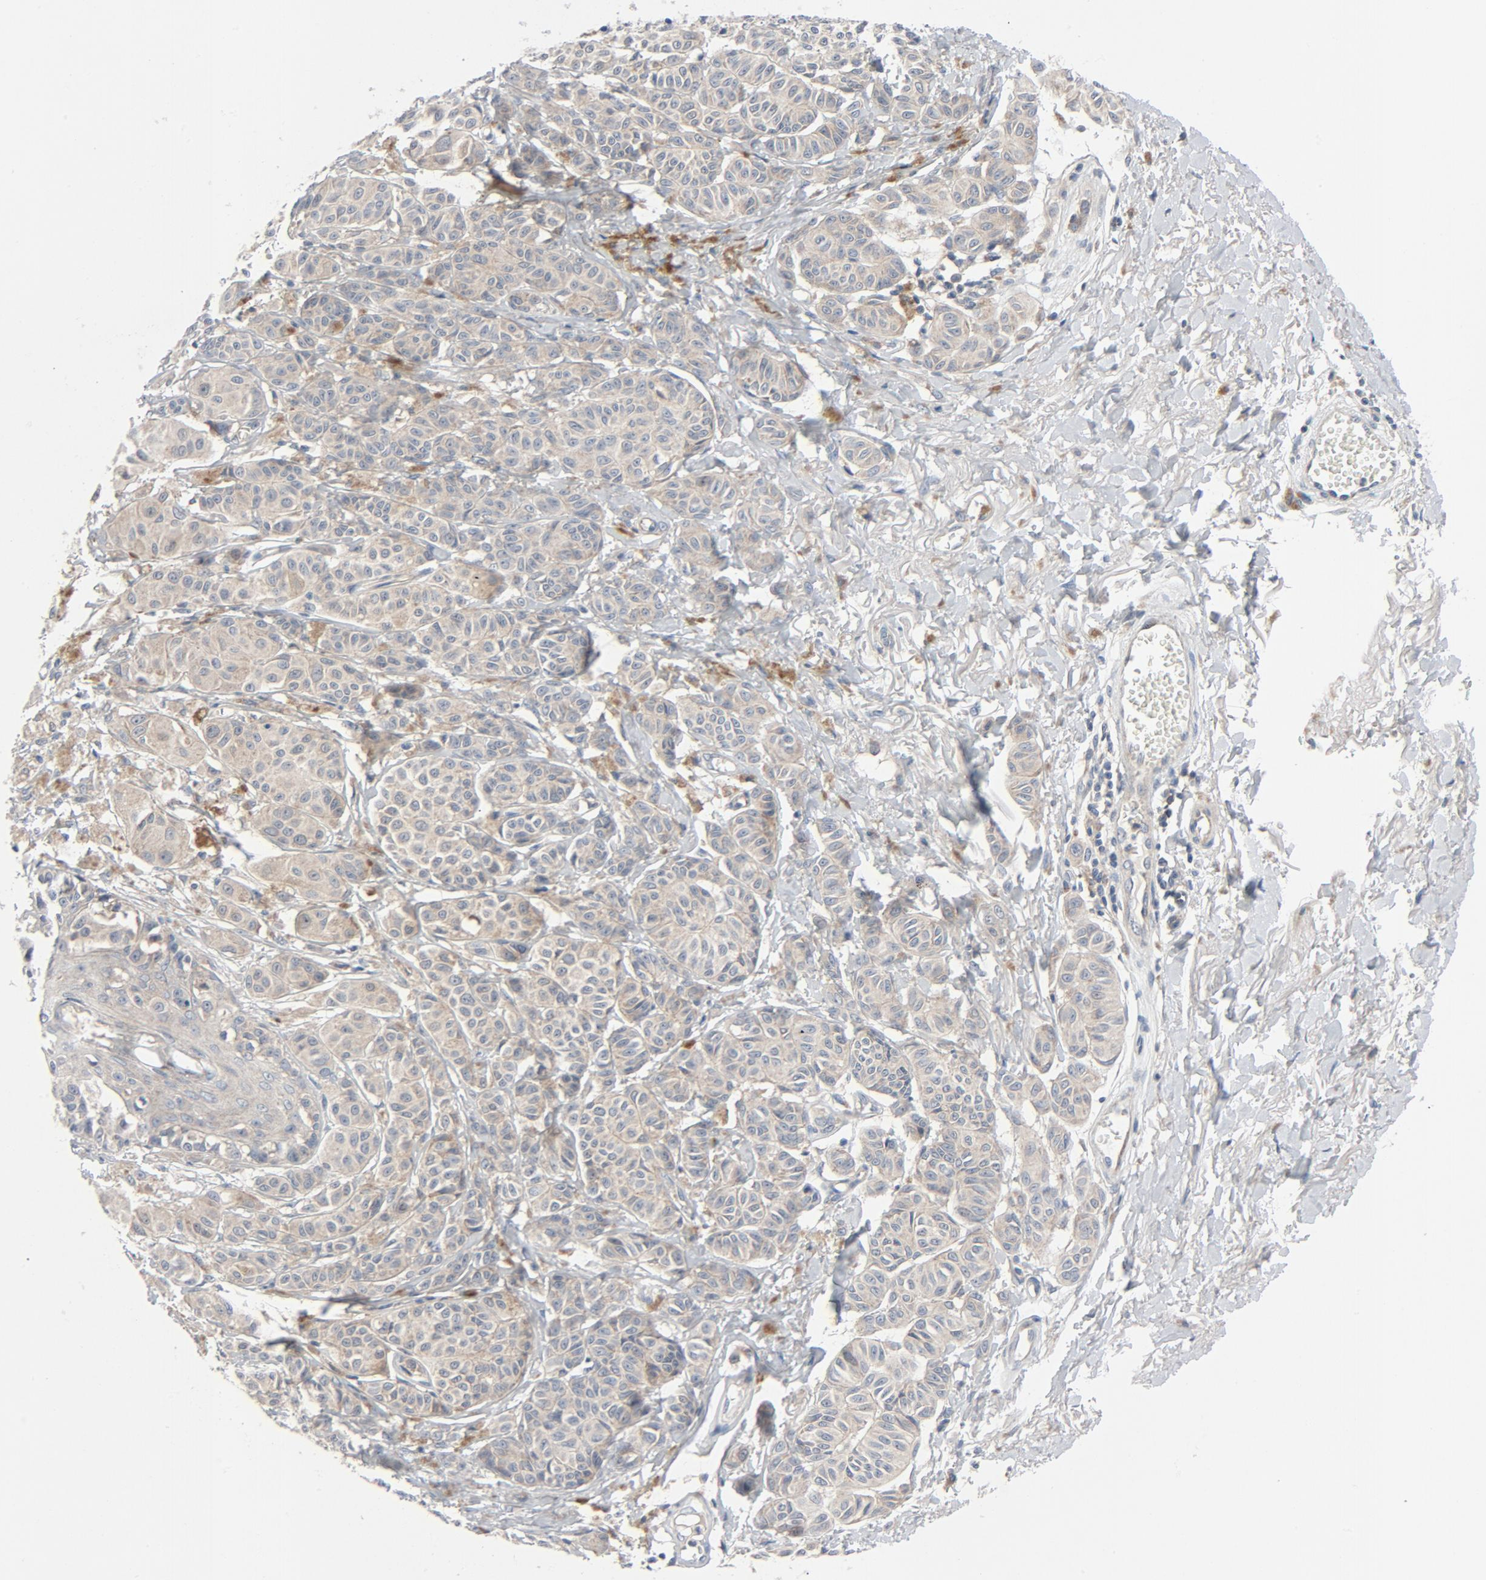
{"staining": {"intensity": "weak", "quantity": ">75%", "location": "cytoplasmic/membranous"}, "tissue": "melanoma", "cell_type": "Tumor cells", "image_type": "cancer", "snomed": [{"axis": "morphology", "description": "Malignant melanoma, NOS"}, {"axis": "topography", "description": "Skin"}], "caption": "Immunohistochemistry (IHC) histopathology image of neoplastic tissue: malignant melanoma stained using immunohistochemistry (IHC) exhibits low levels of weak protein expression localized specifically in the cytoplasmic/membranous of tumor cells, appearing as a cytoplasmic/membranous brown color.", "gene": "TSG101", "patient": {"sex": "male", "age": 76}}